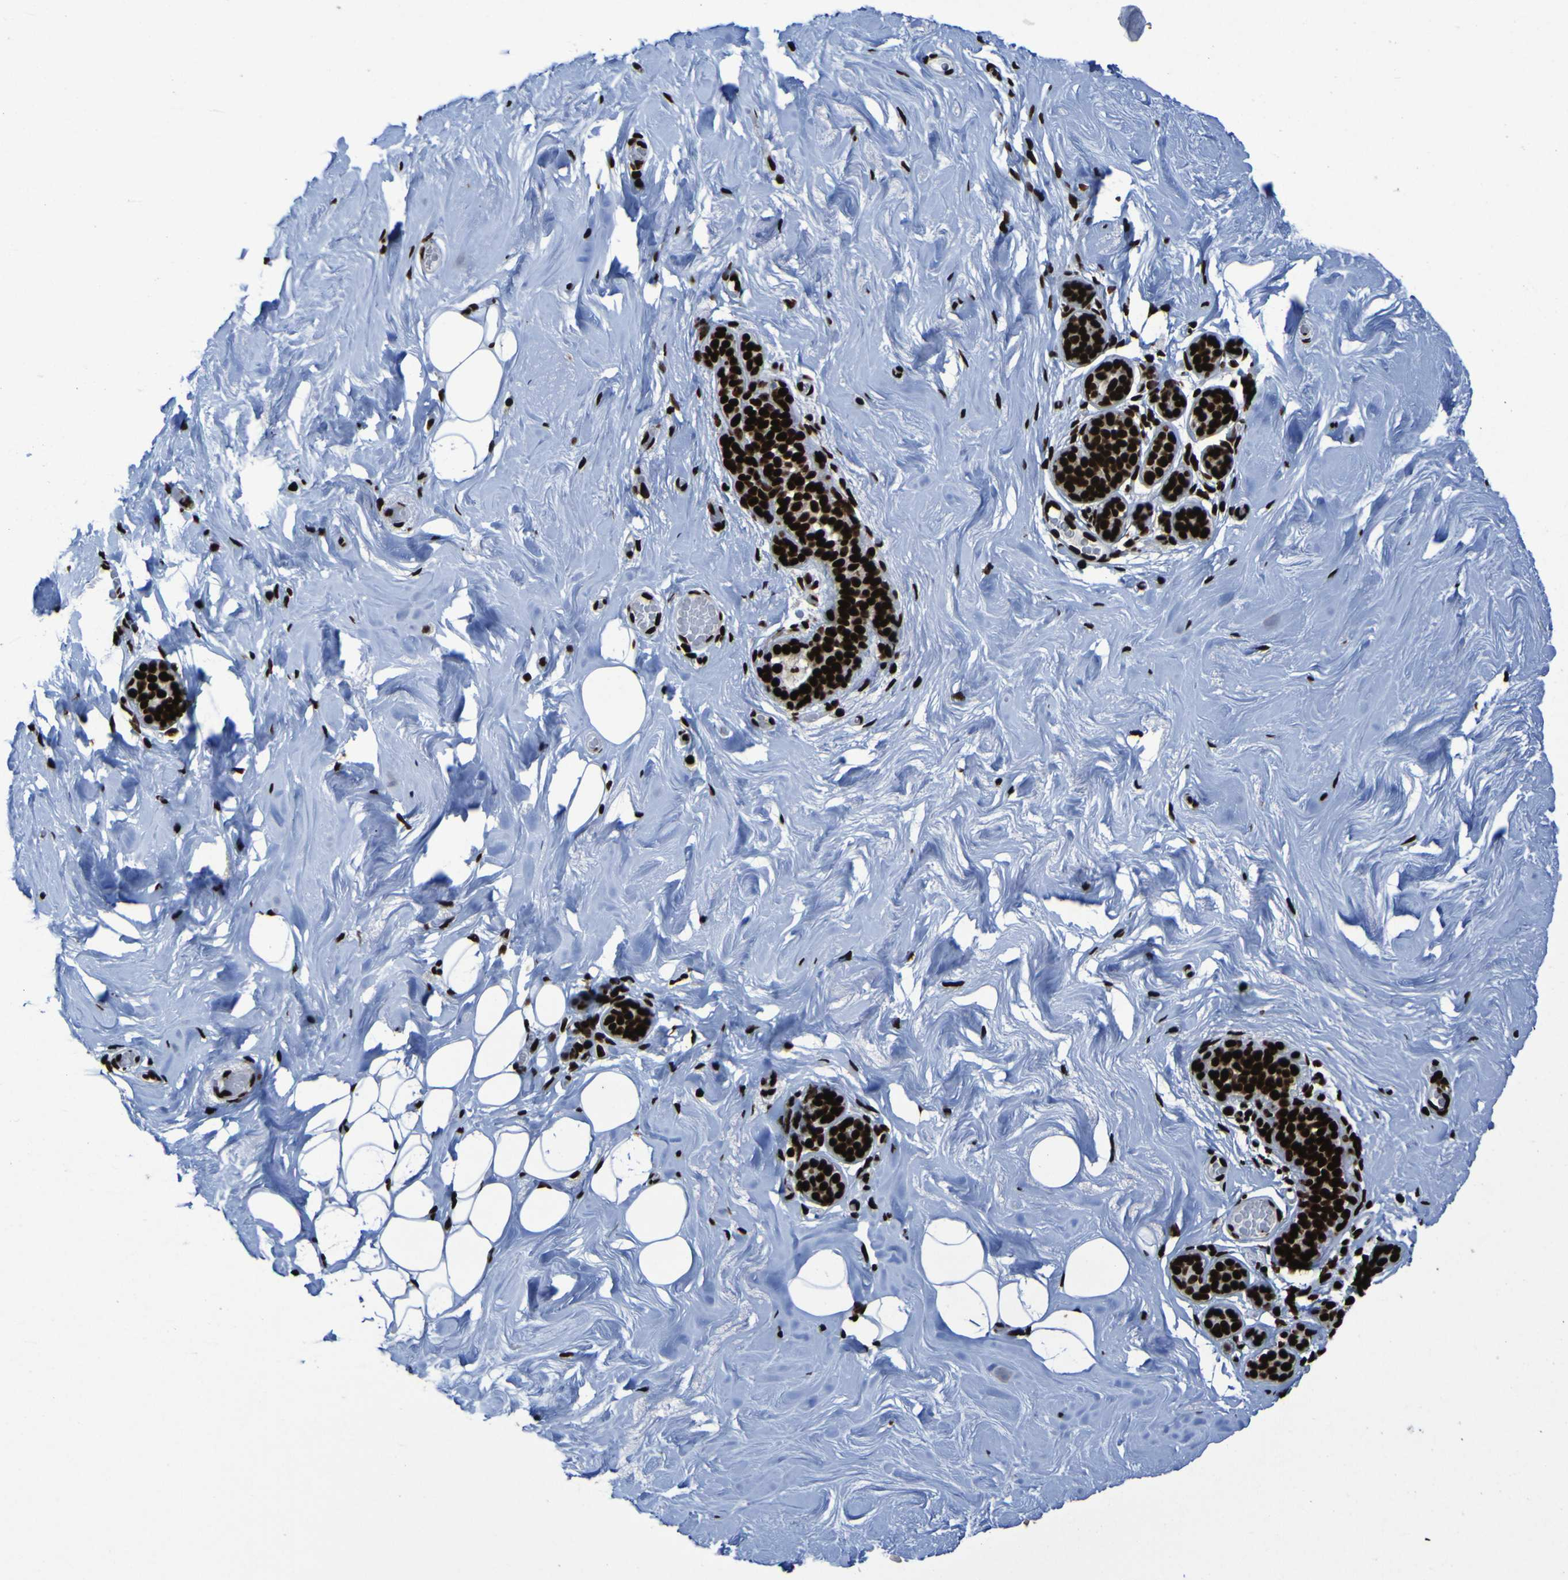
{"staining": {"intensity": "strong", "quantity": ">75%", "location": "nuclear"}, "tissue": "breast", "cell_type": "Adipocytes", "image_type": "normal", "snomed": [{"axis": "morphology", "description": "Normal tissue, NOS"}, {"axis": "topography", "description": "Breast"}], "caption": "Protein expression analysis of benign breast exhibits strong nuclear staining in approximately >75% of adipocytes.", "gene": "NPM1", "patient": {"sex": "female", "age": 75}}